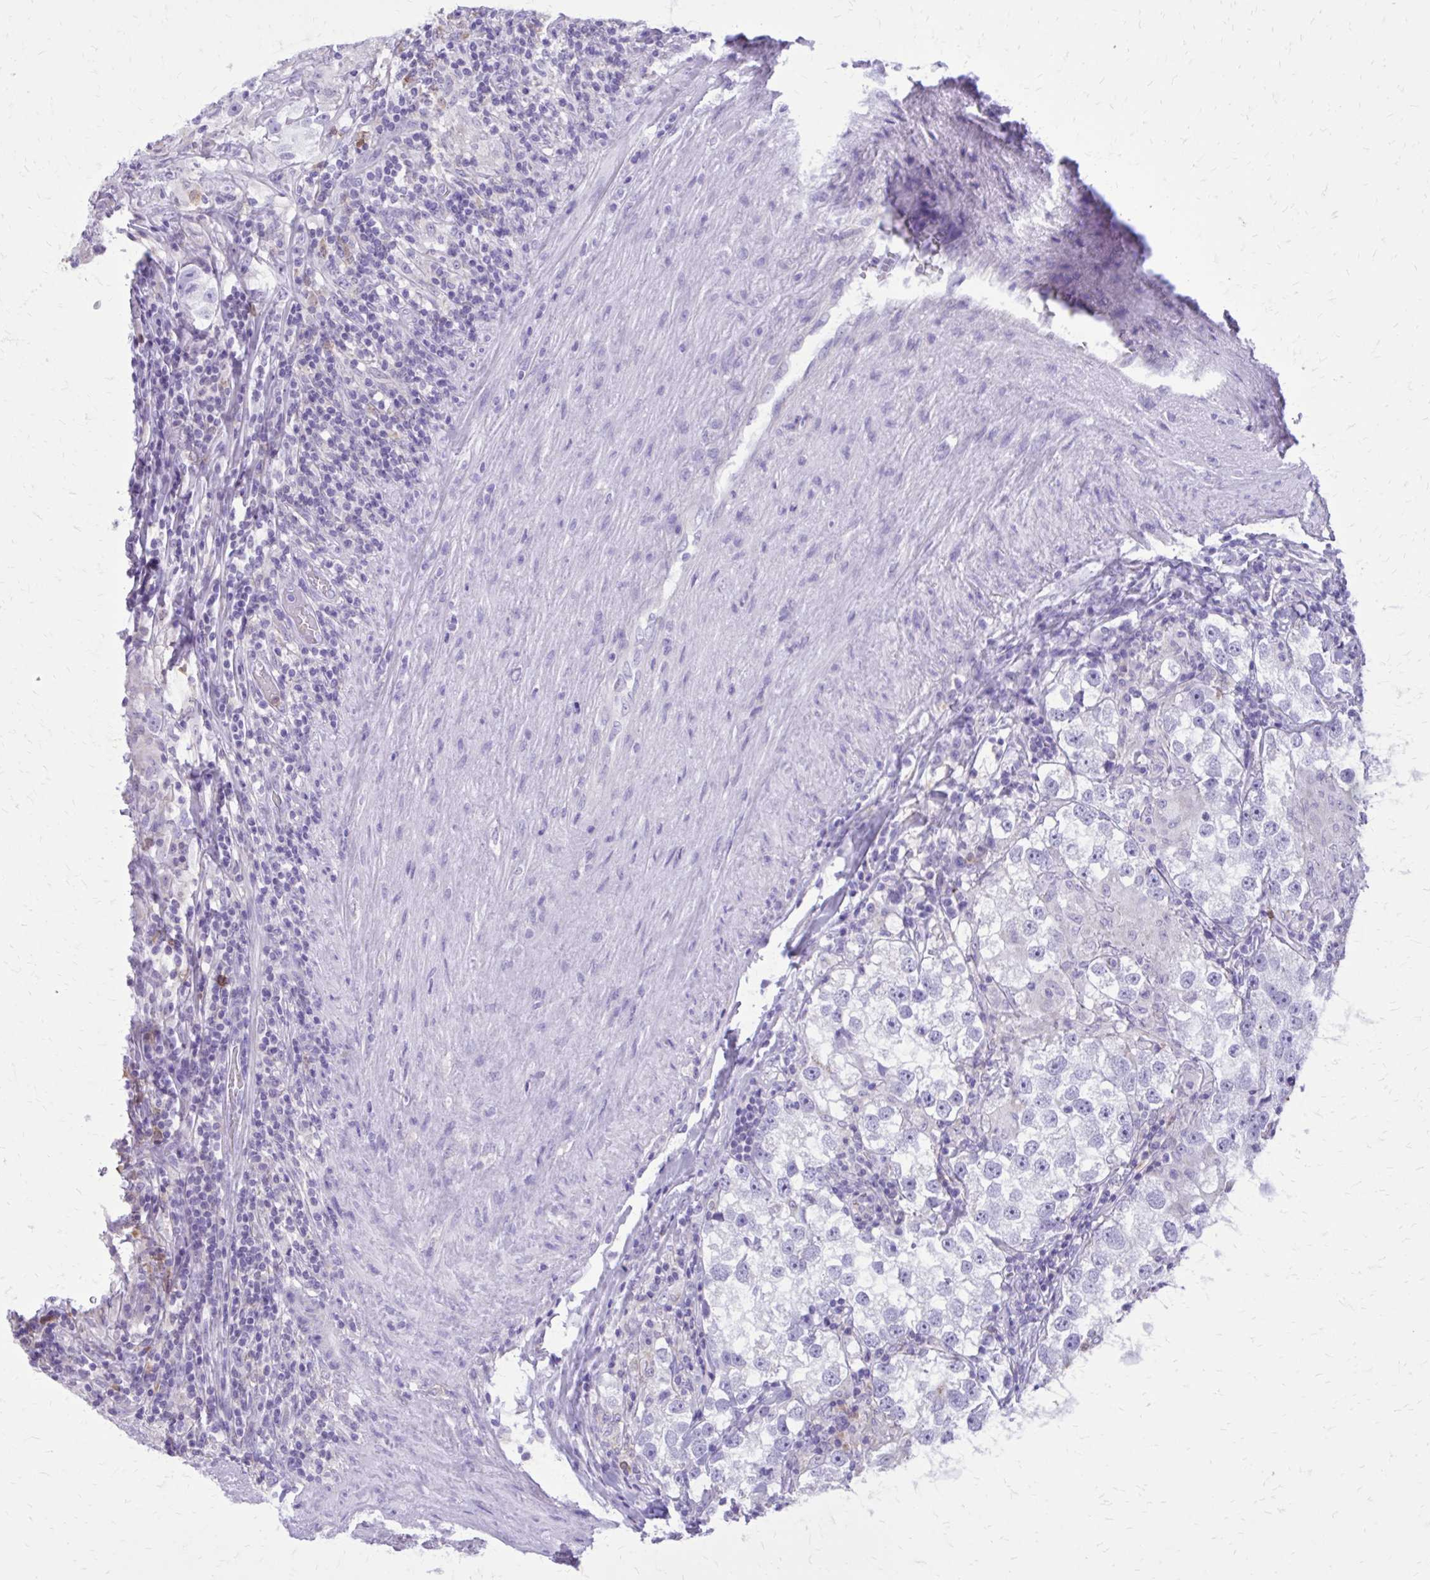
{"staining": {"intensity": "negative", "quantity": "none", "location": "none"}, "tissue": "testis cancer", "cell_type": "Tumor cells", "image_type": "cancer", "snomed": [{"axis": "morphology", "description": "Seminoma, NOS"}, {"axis": "topography", "description": "Testis"}], "caption": "This is an immunohistochemistry (IHC) photomicrograph of human testis cancer. There is no expression in tumor cells.", "gene": "CAT", "patient": {"sex": "male", "age": 46}}